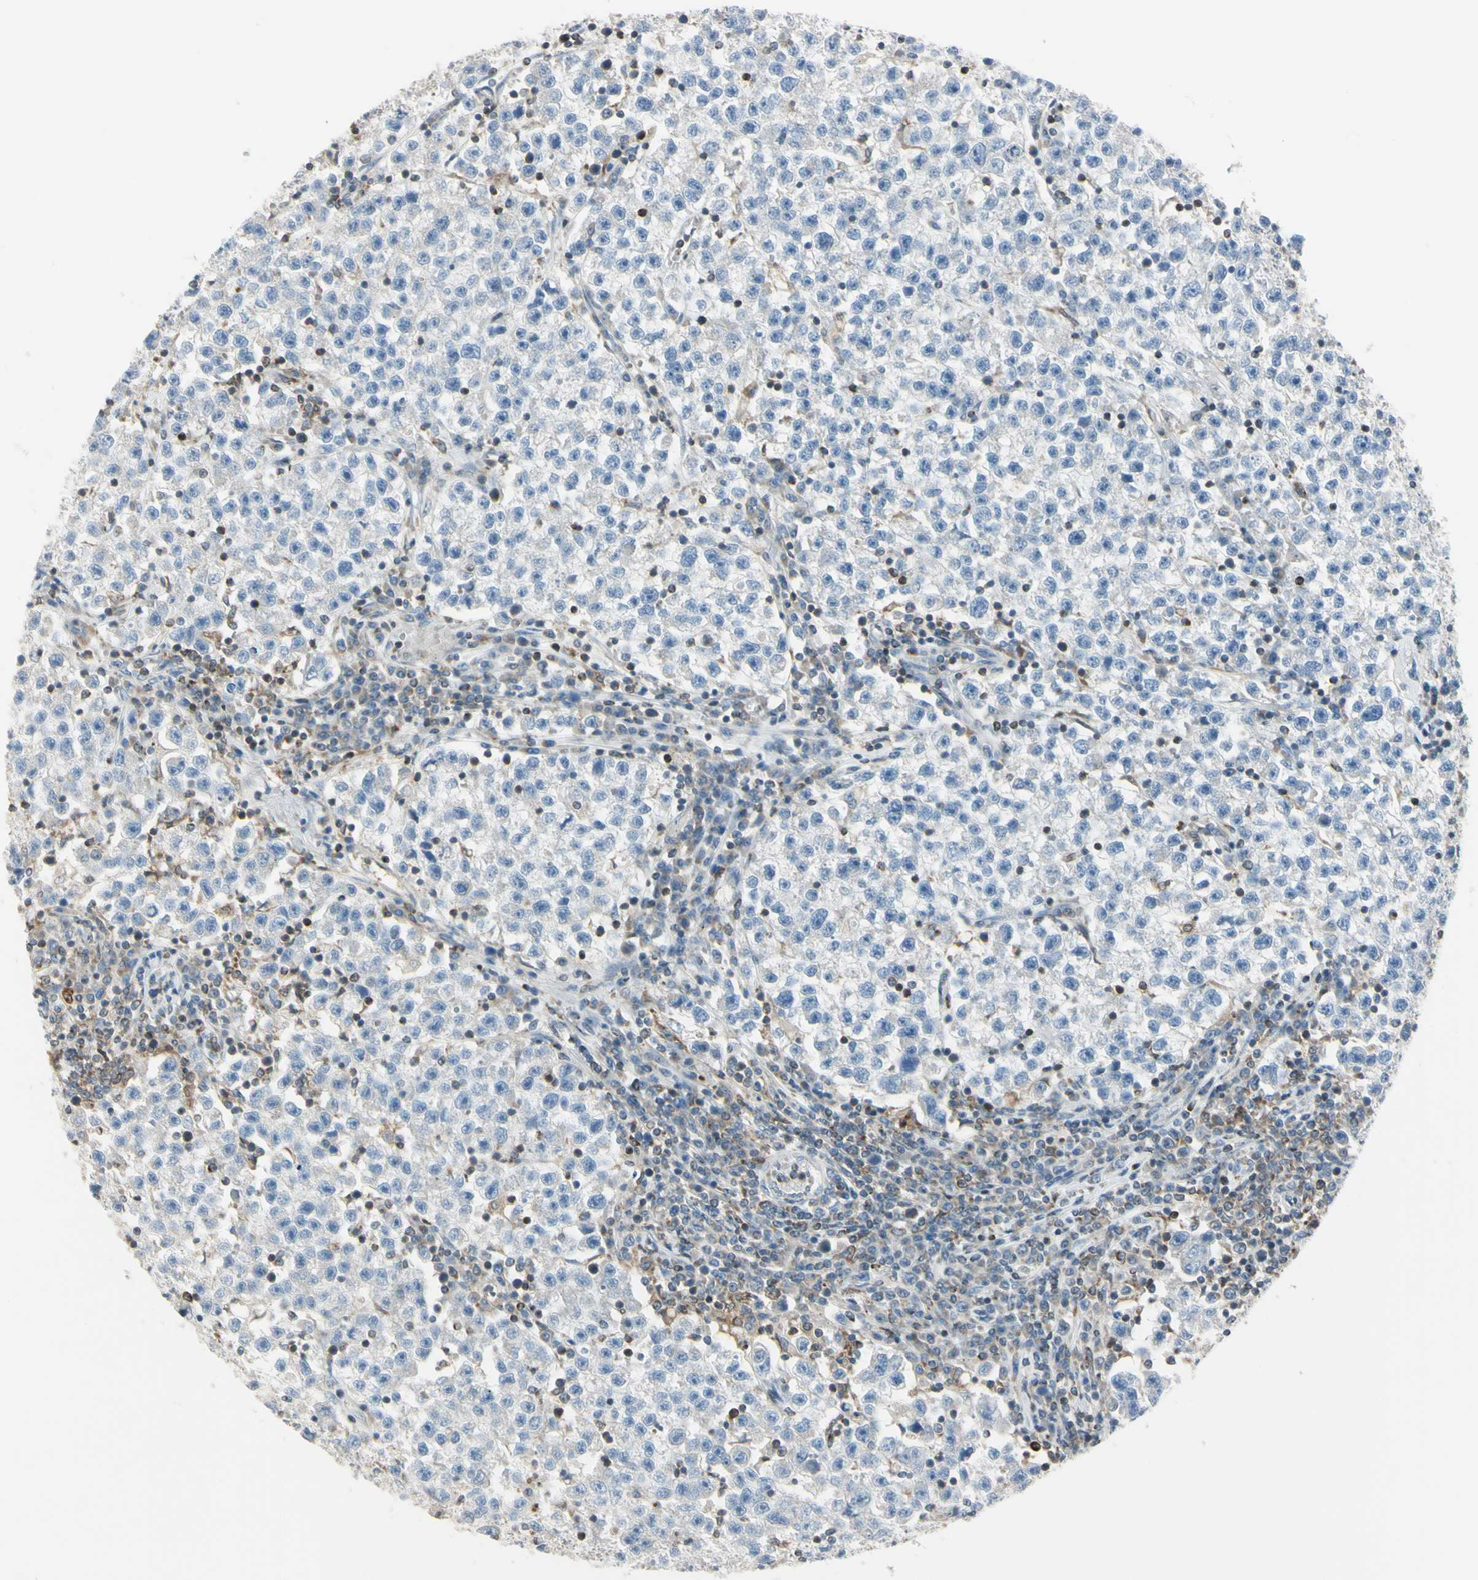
{"staining": {"intensity": "weak", "quantity": ">75%", "location": "cytoplasmic/membranous"}, "tissue": "testis cancer", "cell_type": "Tumor cells", "image_type": "cancer", "snomed": [{"axis": "morphology", "description": "Seminoma, NOS"}, {"axis": "topography", "description": "Testis"}], "caption": "Weak cytoplasmic/membranous positivity for a protein is seen in about >75% of tumor cells of seminoma (testis) using IHC.", "gene": "CYRIB", "patient": {"sex": "male", "age": 22}}